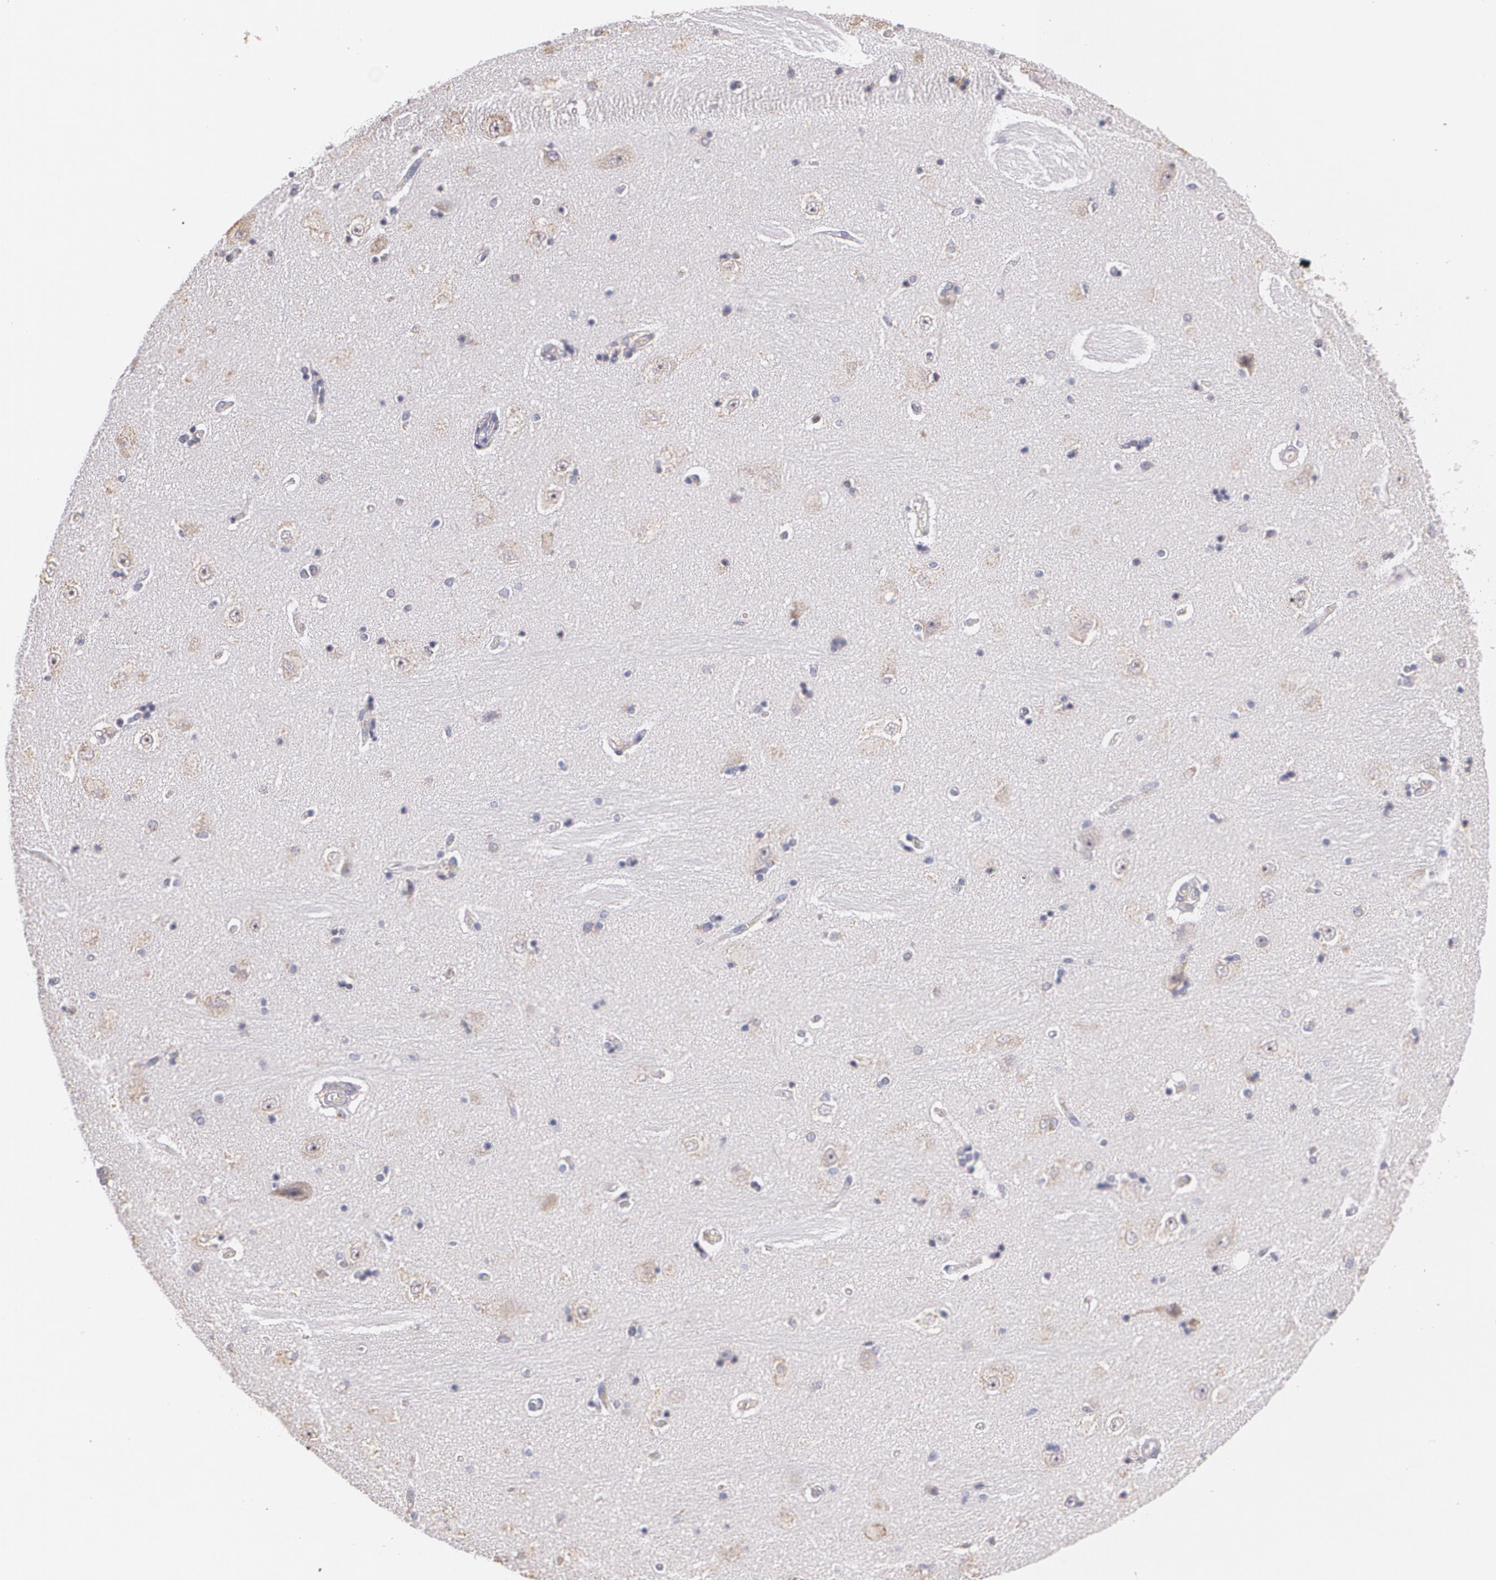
{"staining": {"intensity": "weak", "quantity": "<25%", "location": "cytoplasmic/membranous"}, "tissue": "hippocampus", "cell_type": "Glial cells", "image_type": "normal", "snomed": [{"axis": "morphology", "description": "Normal tissue, NOS"}, {"axis": "topography", "description": "Hippocampus"}], "caption": "Hippocampus stained for a protein using immunohistochemistry shows no positivity glial cells.", "gene": "ATF3", "patient": {"sex": "female", "age": 54}}